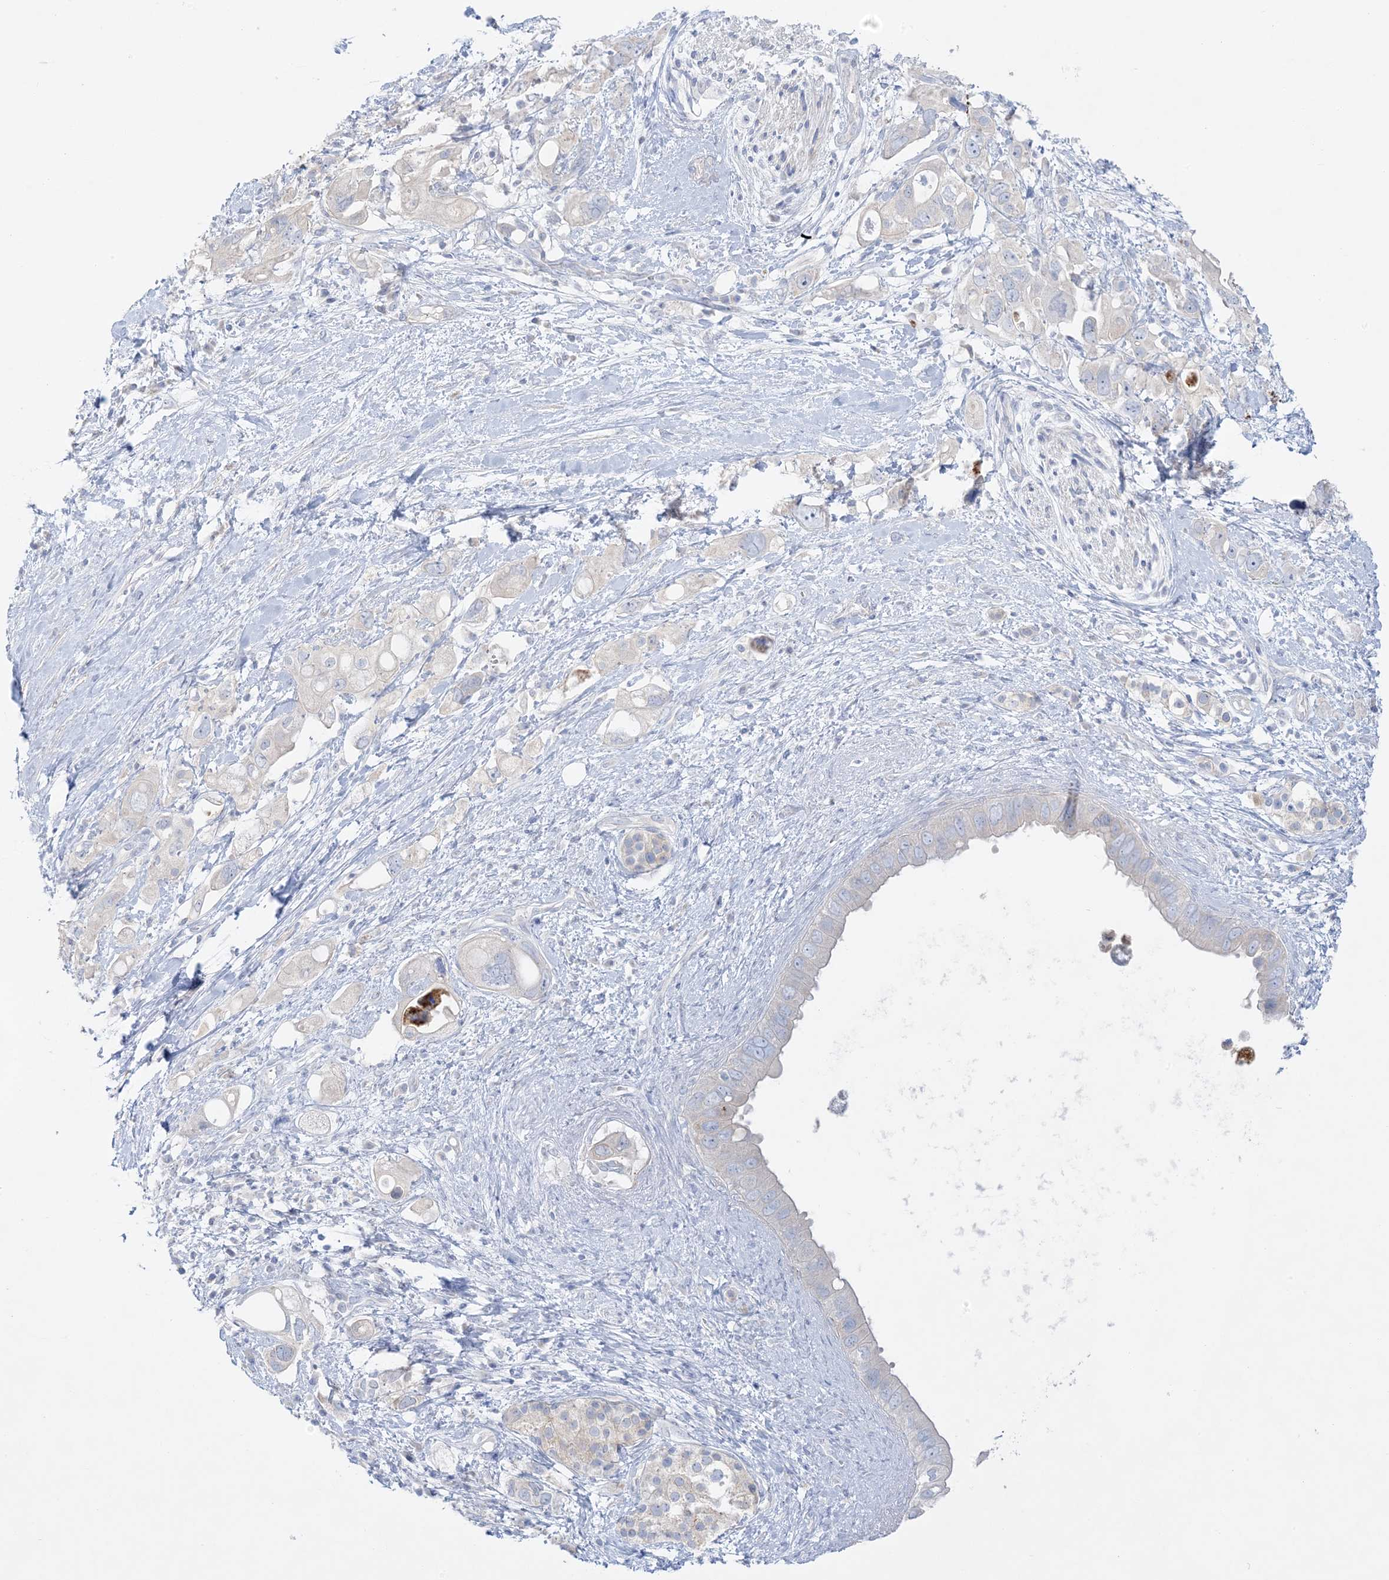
{"staining": {"intensity": "negative", "quantity": "none", "location": "none"}, "tissue": "pancreatic cancer", "cell_type": "Tumor cells", "image_type": "cancer", "snomed": [{"axis": "morphology", "description": "Adenocarcinoma, NOS"}, {"axis": "topography", "description": "Pancreas"}], "caption": "High power microscopy micrograph of an immunohistochemistry histopathology image of pancreatic cancer (adenocarcinoma), revealing no significant expression in tumor cells.", "gene": "FAM184A", "patient": {"sex": "female", "age": 56}}